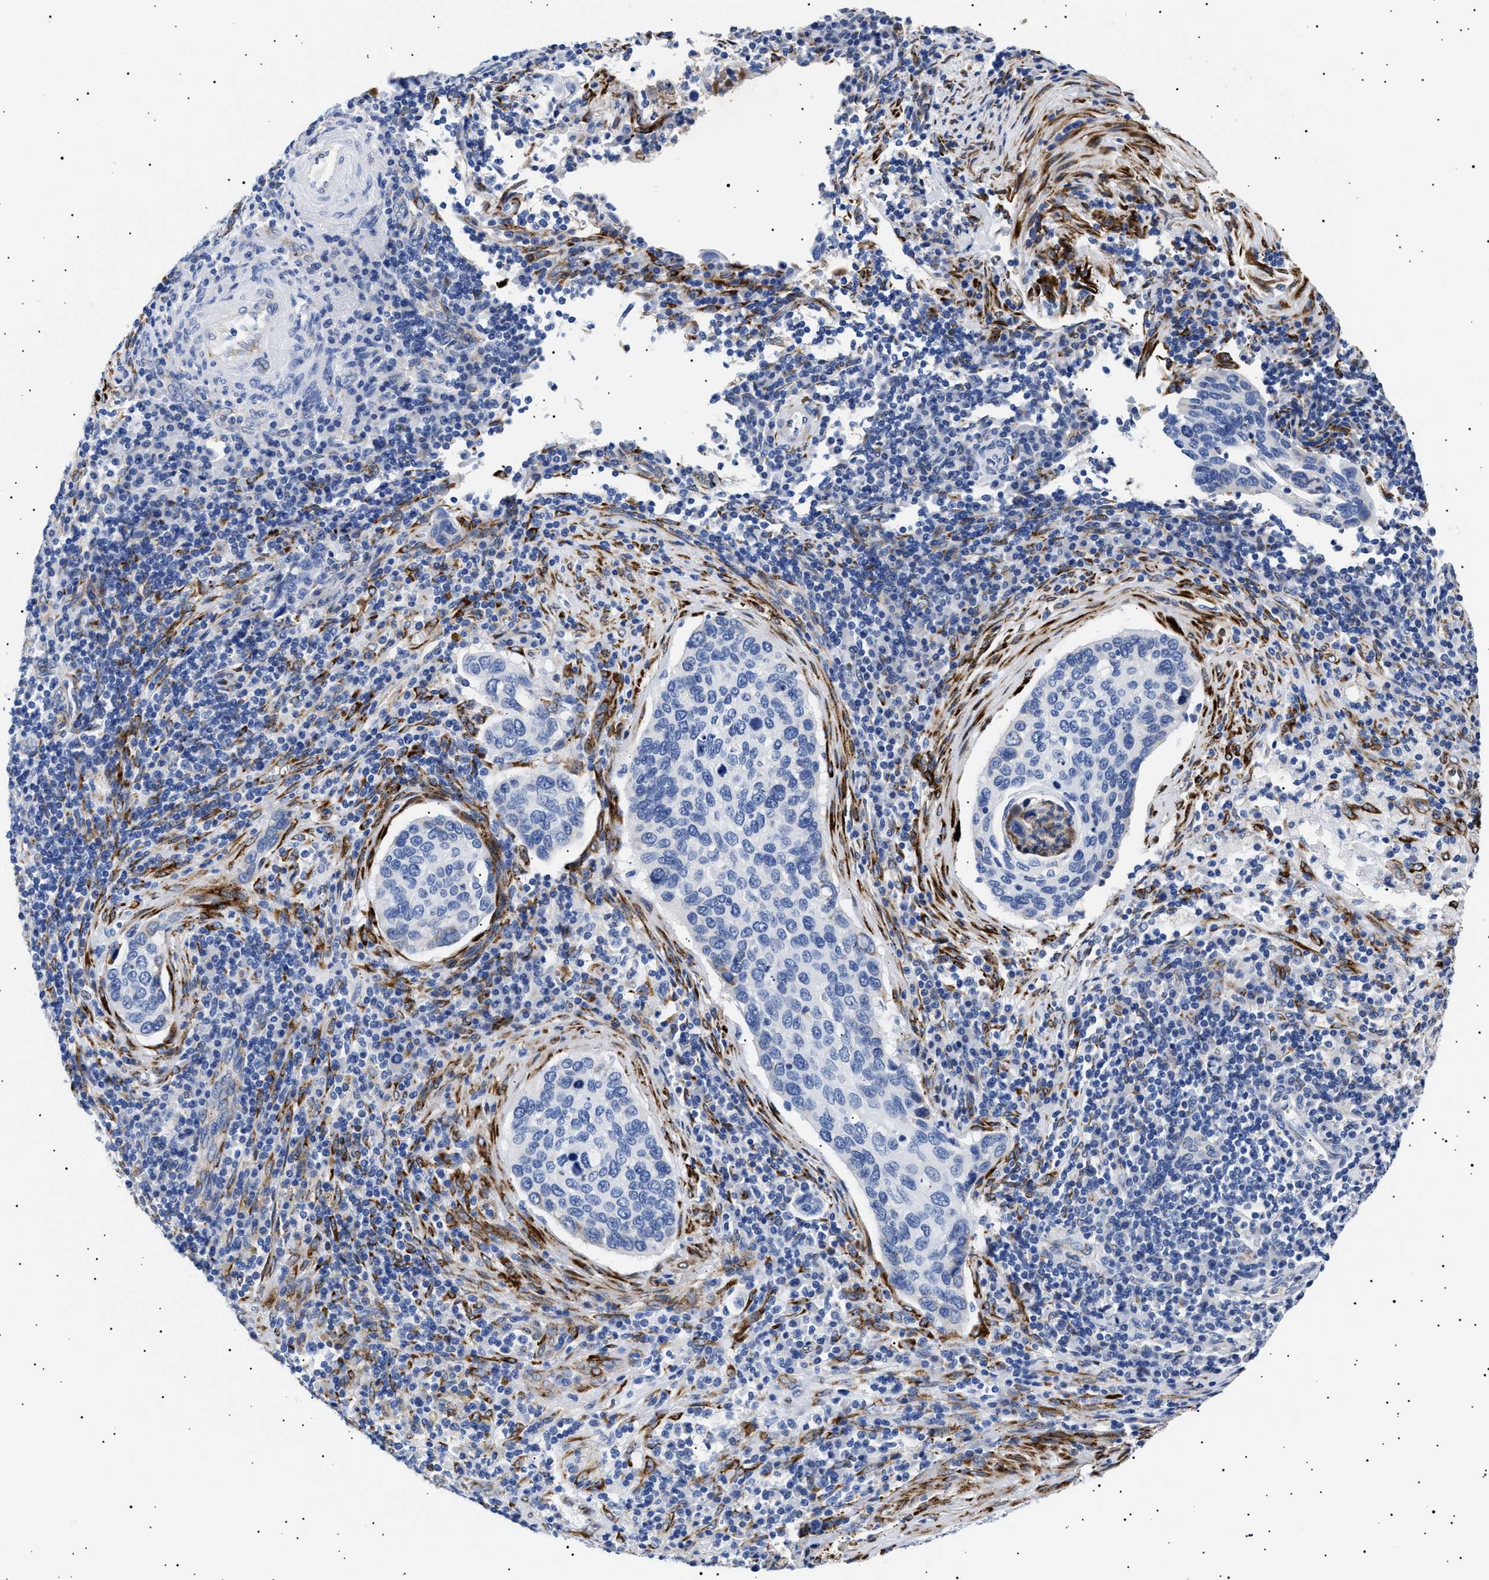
{"staining": {"intensity": "negative", "quantity": "none", "location": "none"}, "tissue": "cervical cancer", "cell_type": "Tumor cells", "image_type": "cancer", "snomed": [{"axis": "morphology", "description": "Squamous cell carcinoma, NOS"}, {"axis": "topography", "description": "Cervix"}], "caption": "Squamous cell carcinoma (cervical) was stained to show a protein in brown. There is no significant expression in tumor cells. (DAB IHC visualized using brightfield microscopy, high magnification).", "gene": "HEMGN", "patient": {"sex": "female", "age": 53}}